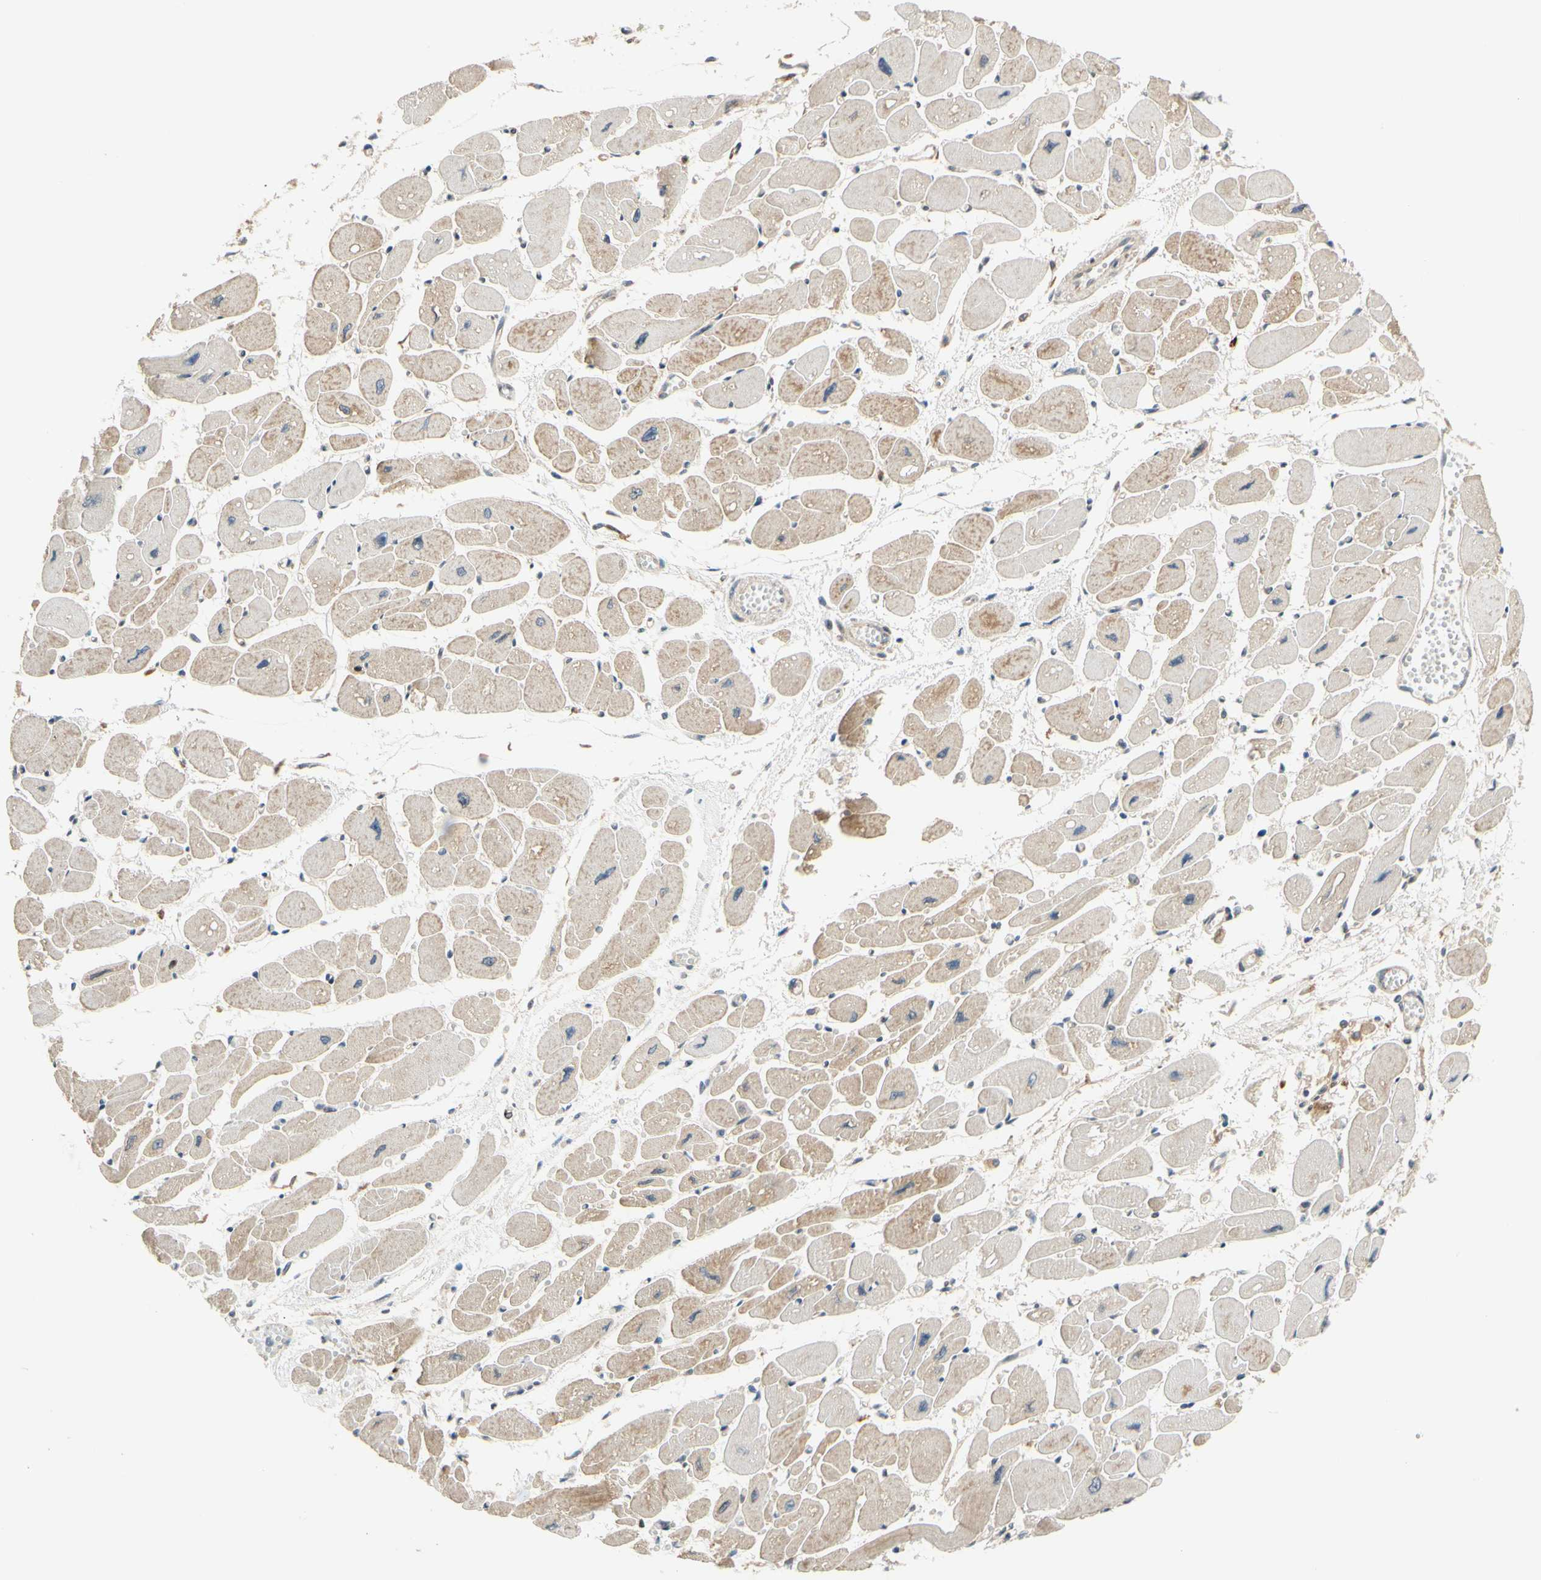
{"staining": {"intensity": "moderate", "quantity": "25%-75%", "location": "cytoplasmic/membranous"}, "tissue": "heart muscle", "cell_type": "Cardiomyocytes", "image_type": "normal", "snomed": [{"axis": "morphology", "description": "Normal tissue, NOS"}, {"axis": "topography", "description": "Heart"}], "caption": "An image showing moderate cytoplasmic/membranous staining in about 25%-75% of cardiomyocytes in normal heart muscle, as visualized by brown immunohistochemical staining.", "gene": "ANKHD1", "patient": {"sex": "female", "age": 54}}